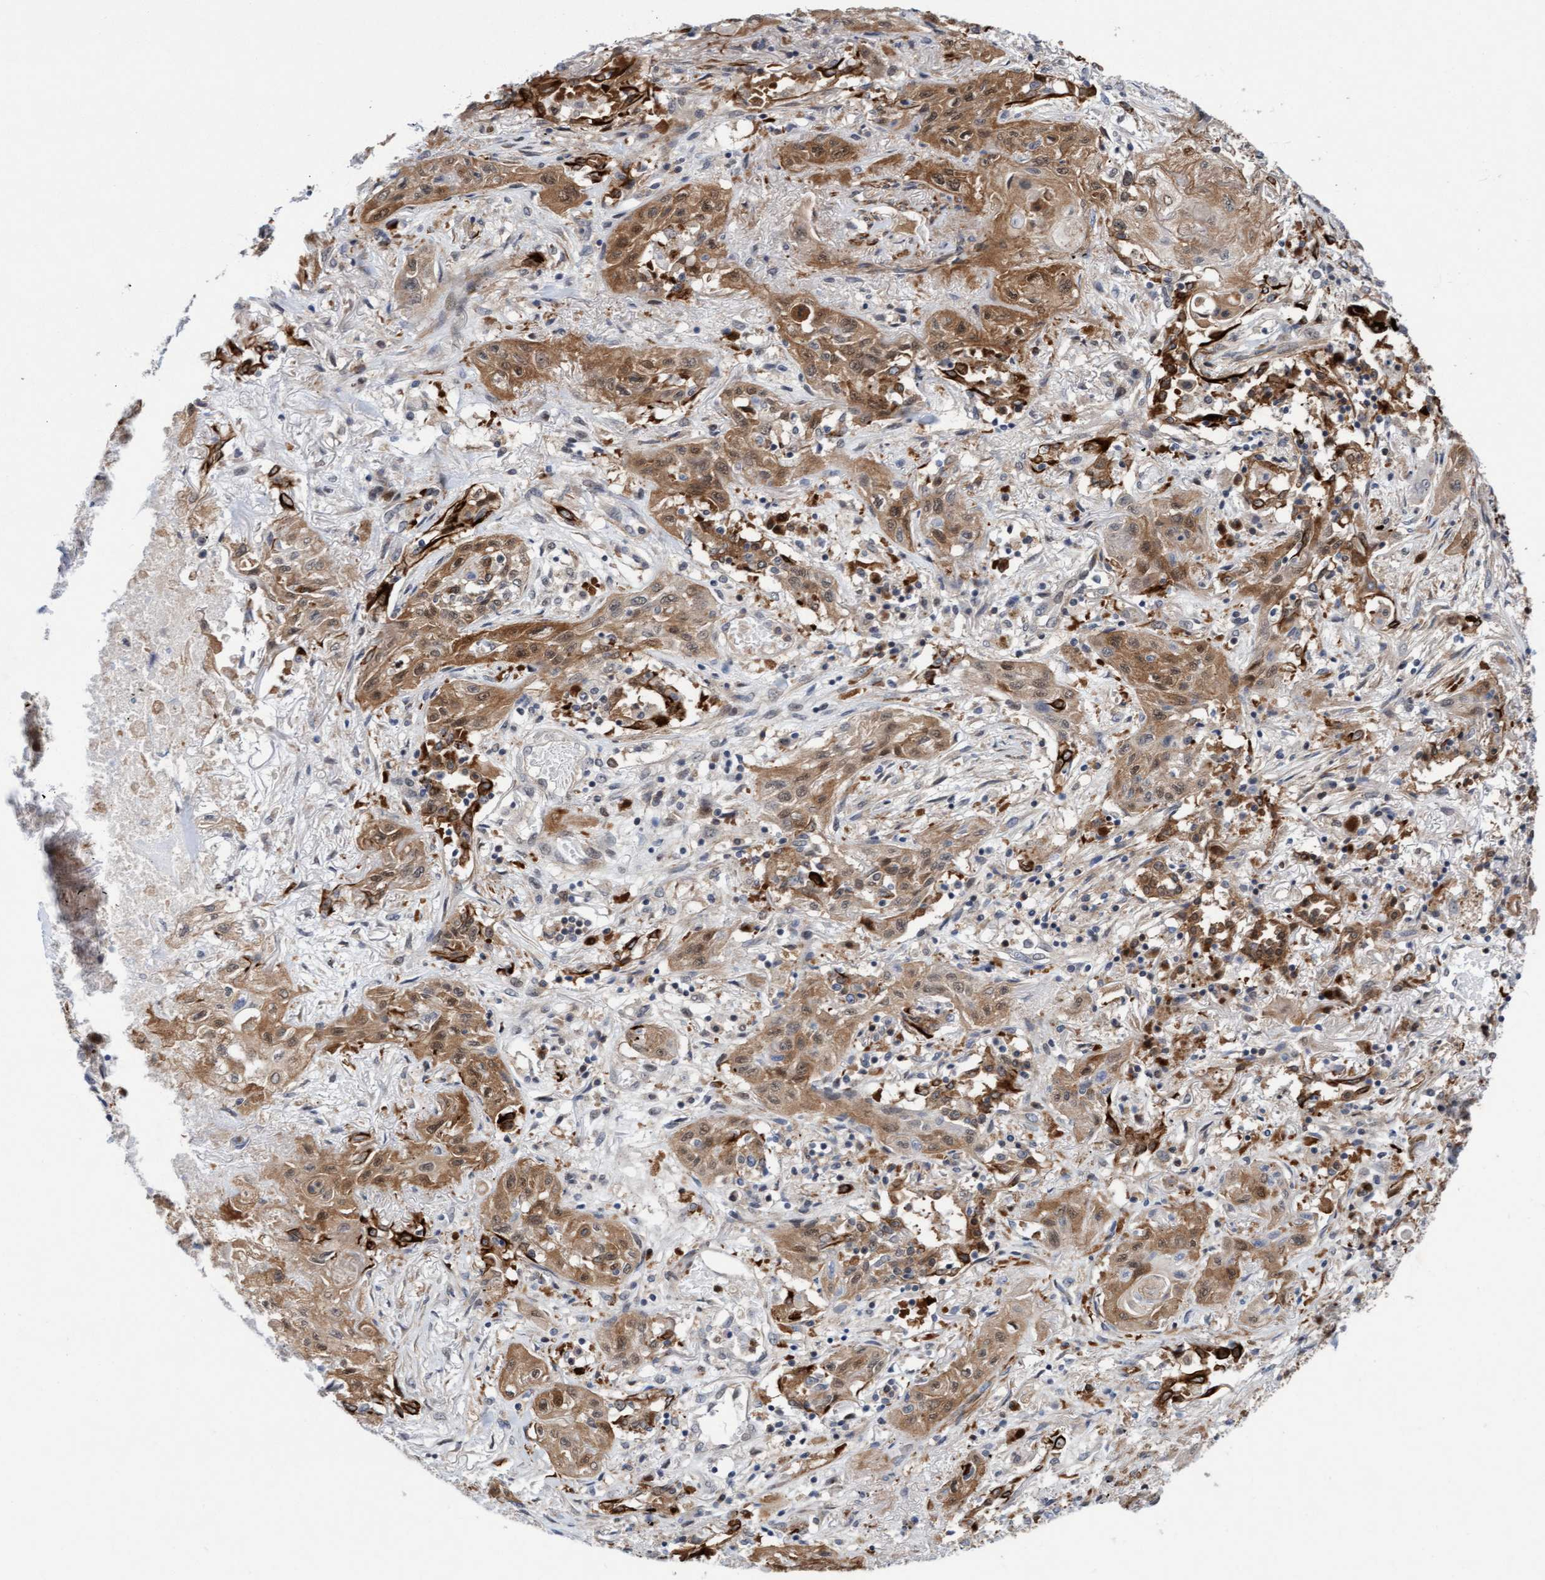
{"staining": {"intensity": "moderate", "quantity": ">75%", "location": "cytoplasmic/membranous"}, "tissue": "lung cancer", "cell_type": "Tumor cells", "image_type": "cancer", "snomed": [{"axis": "morphology", "description": "Squamous cell carcinoma, NOS"}, {"axis": "topography", "description": "Lung"}], "caption": "Immunohistochemical staining of squamous cell carcinoma (lung) exhibits medium levels of moderate cytoplasmic/membranous protein expression in about >75% of tumor cells. The staining was performed using DAB (3,3'-diaminobenzidine), with brown indicating positive protein expression. Nuclei are stained blue with hematoxylin.", "gene": "RAP1GAP2", "patient": {"sex": "female", "age": 47}}